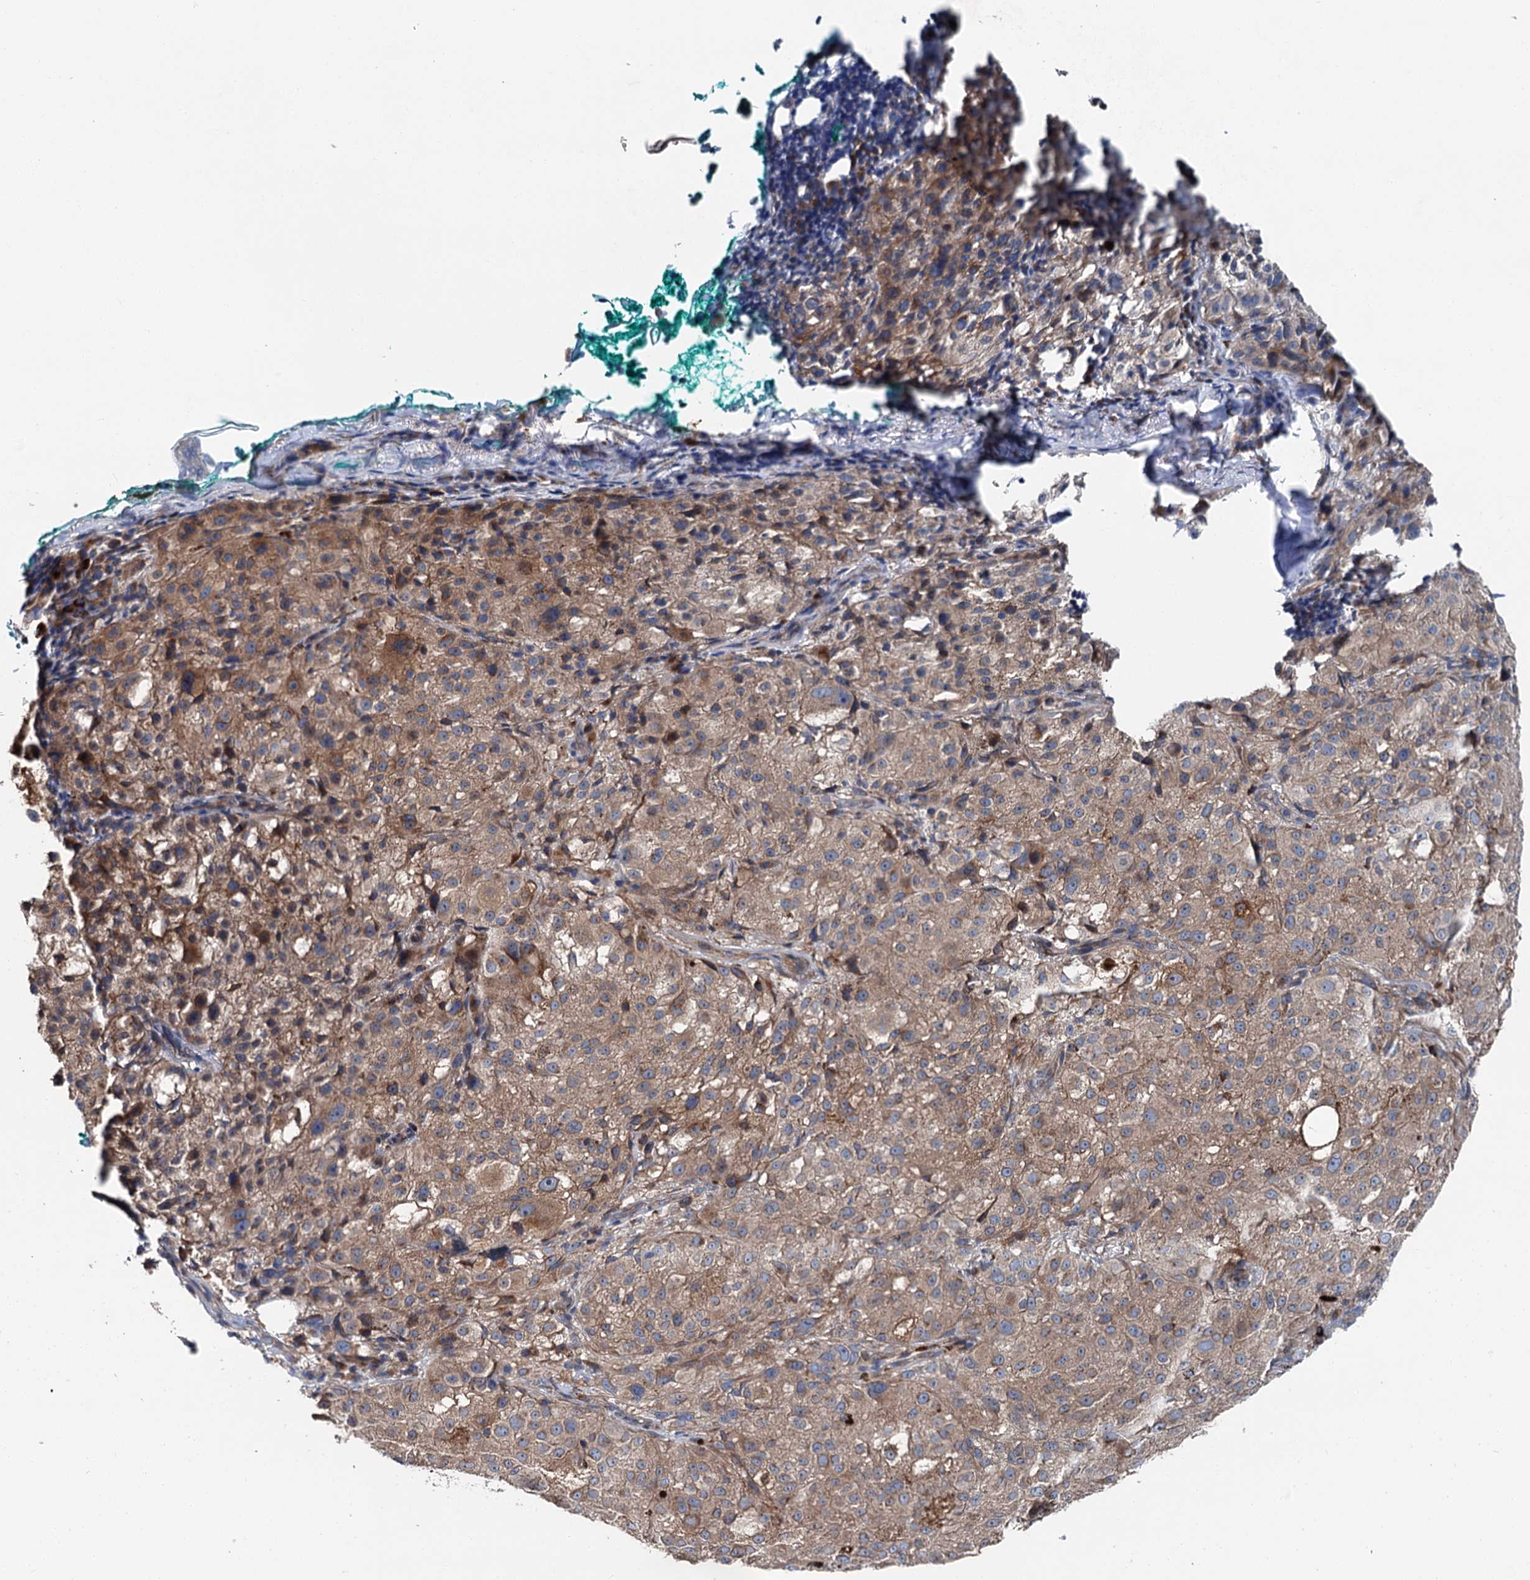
{"staining": {"intensity": "moderate", "quantity": "25%-75%", "location": "cytoplasmic/membranous"}, "tissue": "melanoma", "cell_type": "Tumor cells", "image_type": "cancer", "snomed": [{"axis": "morphology", "description": "Necrosis, NOS"}, {"axis": "morphology", "description": "Malignant melanoma, NOS"}, {"axis": "topography", "description": "Skin"}], "caption": "Immunohistochemical staining of human melanoma reveals medium levels of moderate cytoplasmic/membranous protein expression in approximately 25%-75% of tumor cells. Immunohistochemistry stains the protein of interest in brown and the nuclei are stained blue.", "gene": "SLC22A25", "patient": {"sex": "female", "age": 87}}